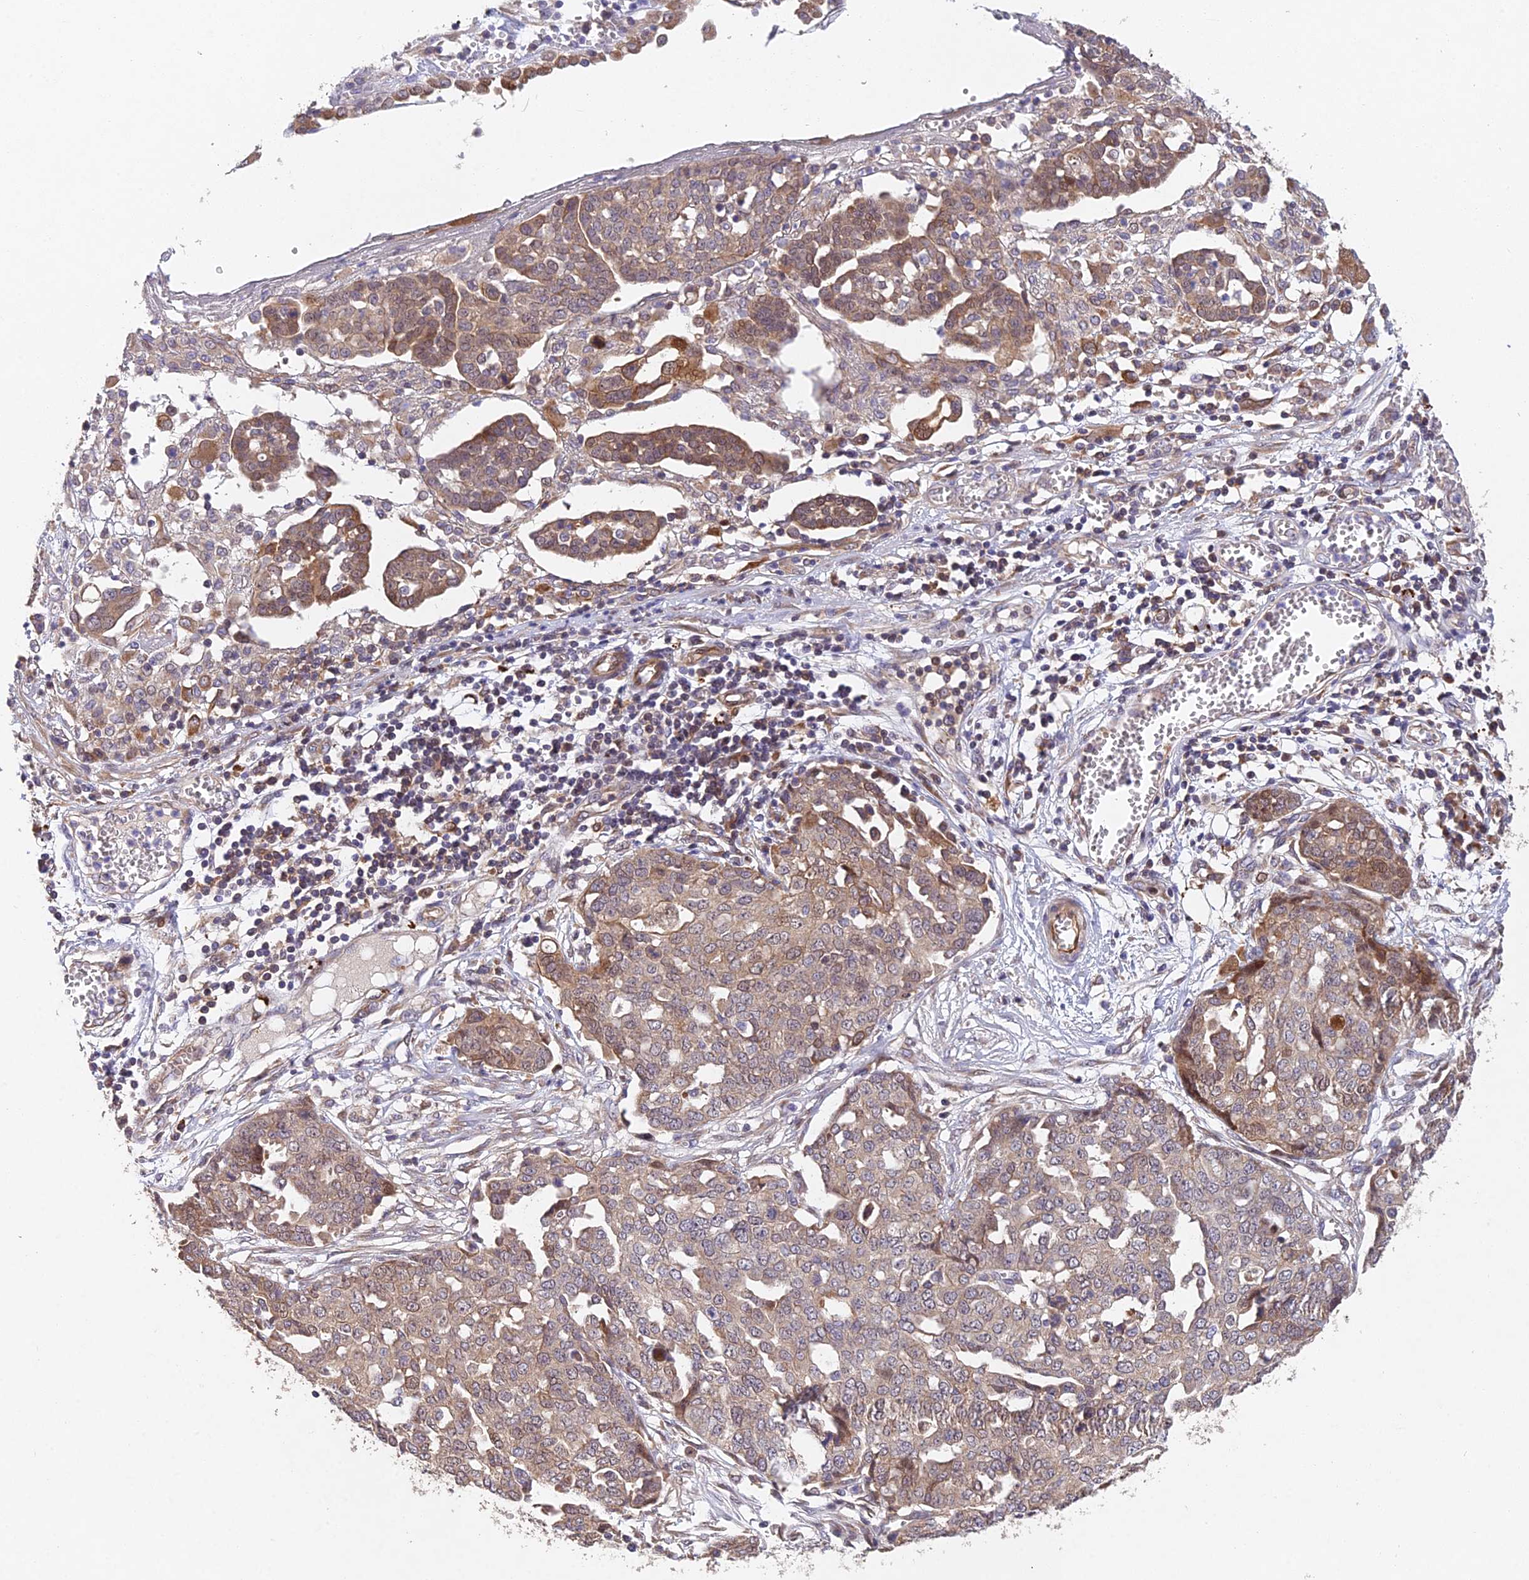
{"staining": {"intensity": "moderate", "quantity": "<25%", "location": "cytoplasmic/membranous,nuclear"}, "tissue": "ovarian cancer", "cell_type": "Tumor cells", "image_type": "cancer", "snomed": [{"axis": "morphology", "description": "Cystadenocarcinoma, serous, NOS"}, {"axis": "topography", "description": "Soft tissue"}, {"axis": "topography", "description": "Ovary"}], "caption": "Protein expression analysis of ovarian cancer demonstrates moderate cytoplasmic/membranous and nuclear staining in approximately <25% of tumor cells.", "gene": "NSMCE1", "patient": {"sex": "female", "age": 57}}